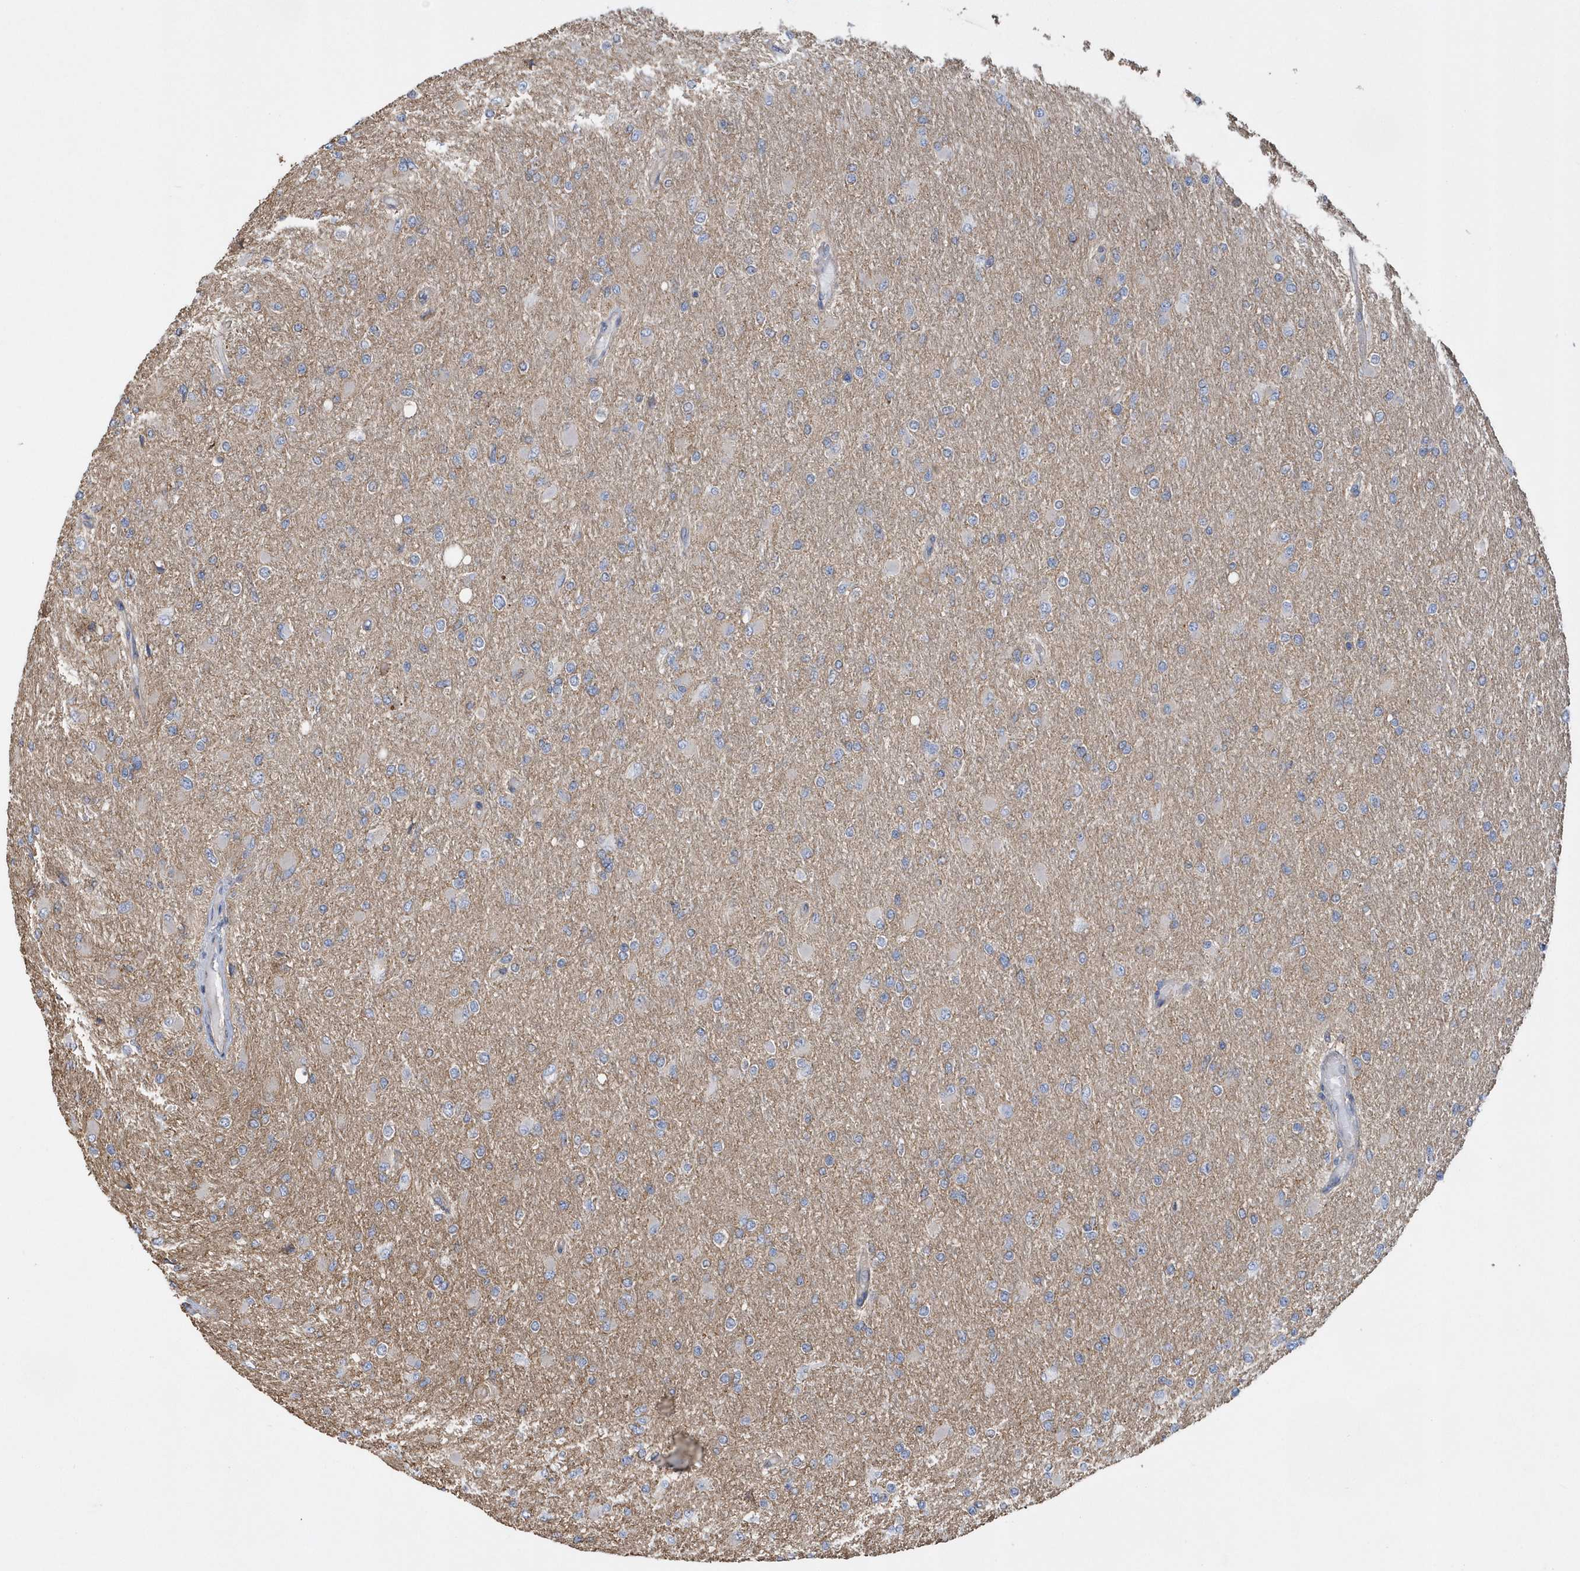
{"staining": {"intensity": "negative", "quantity": "none", "location": "none"}, "tissue": "glioma", "cell_type": "Tumor cells", "image_type": "cancer", "snomed": [{"axis": "morphology", "description": "Glioma, malignant, High grade"}, {"axis": "topography", "description": "Cerebral cortex"}], "caption": "Human malignant glioma (high-grade) stained for a protein using immunohistochemistry (IHC) demonstrates no positivity in tumor cells.", "gene": "TRAIP", "patient": {"sex": "female", "age": 36}}